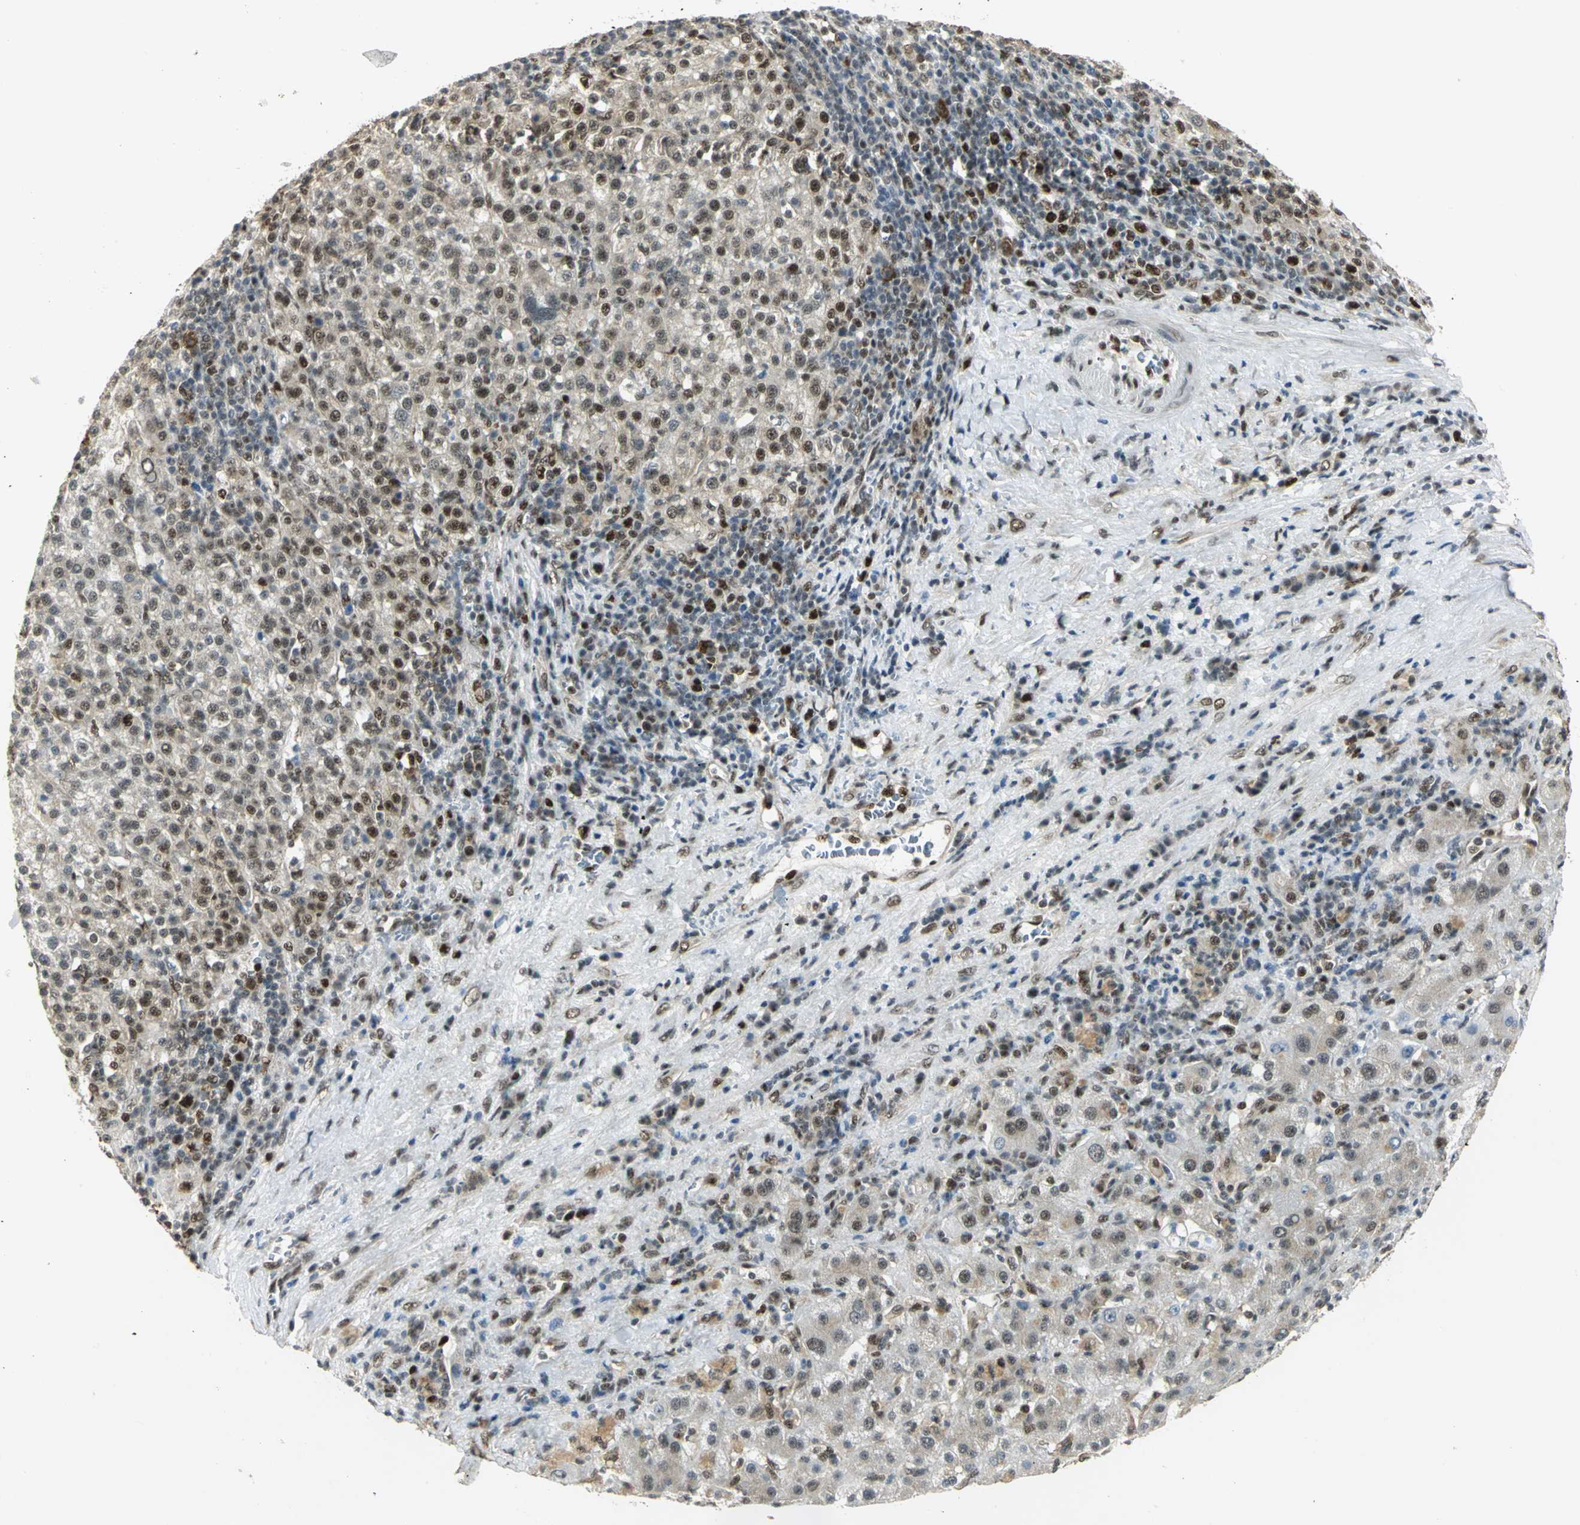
{"staining": {"intensity": "moderate", "quantity": "25%-75%", "location": "cytoplasmic/membranous,nuclear"}, "tissue": "liver cancer", "cell_type": "Tumor cells", "image_type": "cancer", "snomed": [{"axis": "morphology", "description": "Carcinoma, Hepatocellular, NOS"}, {"axis": "topography", "description": "Liver"}], "caption": "A photomicrograph of liver cancer stained for a protein demonstrates moderate cytoplasmic/membranous and nuclear brown staining in tumor cells.", "gene": "DDX5", "patient": {"sex": "female", "age": 58}}